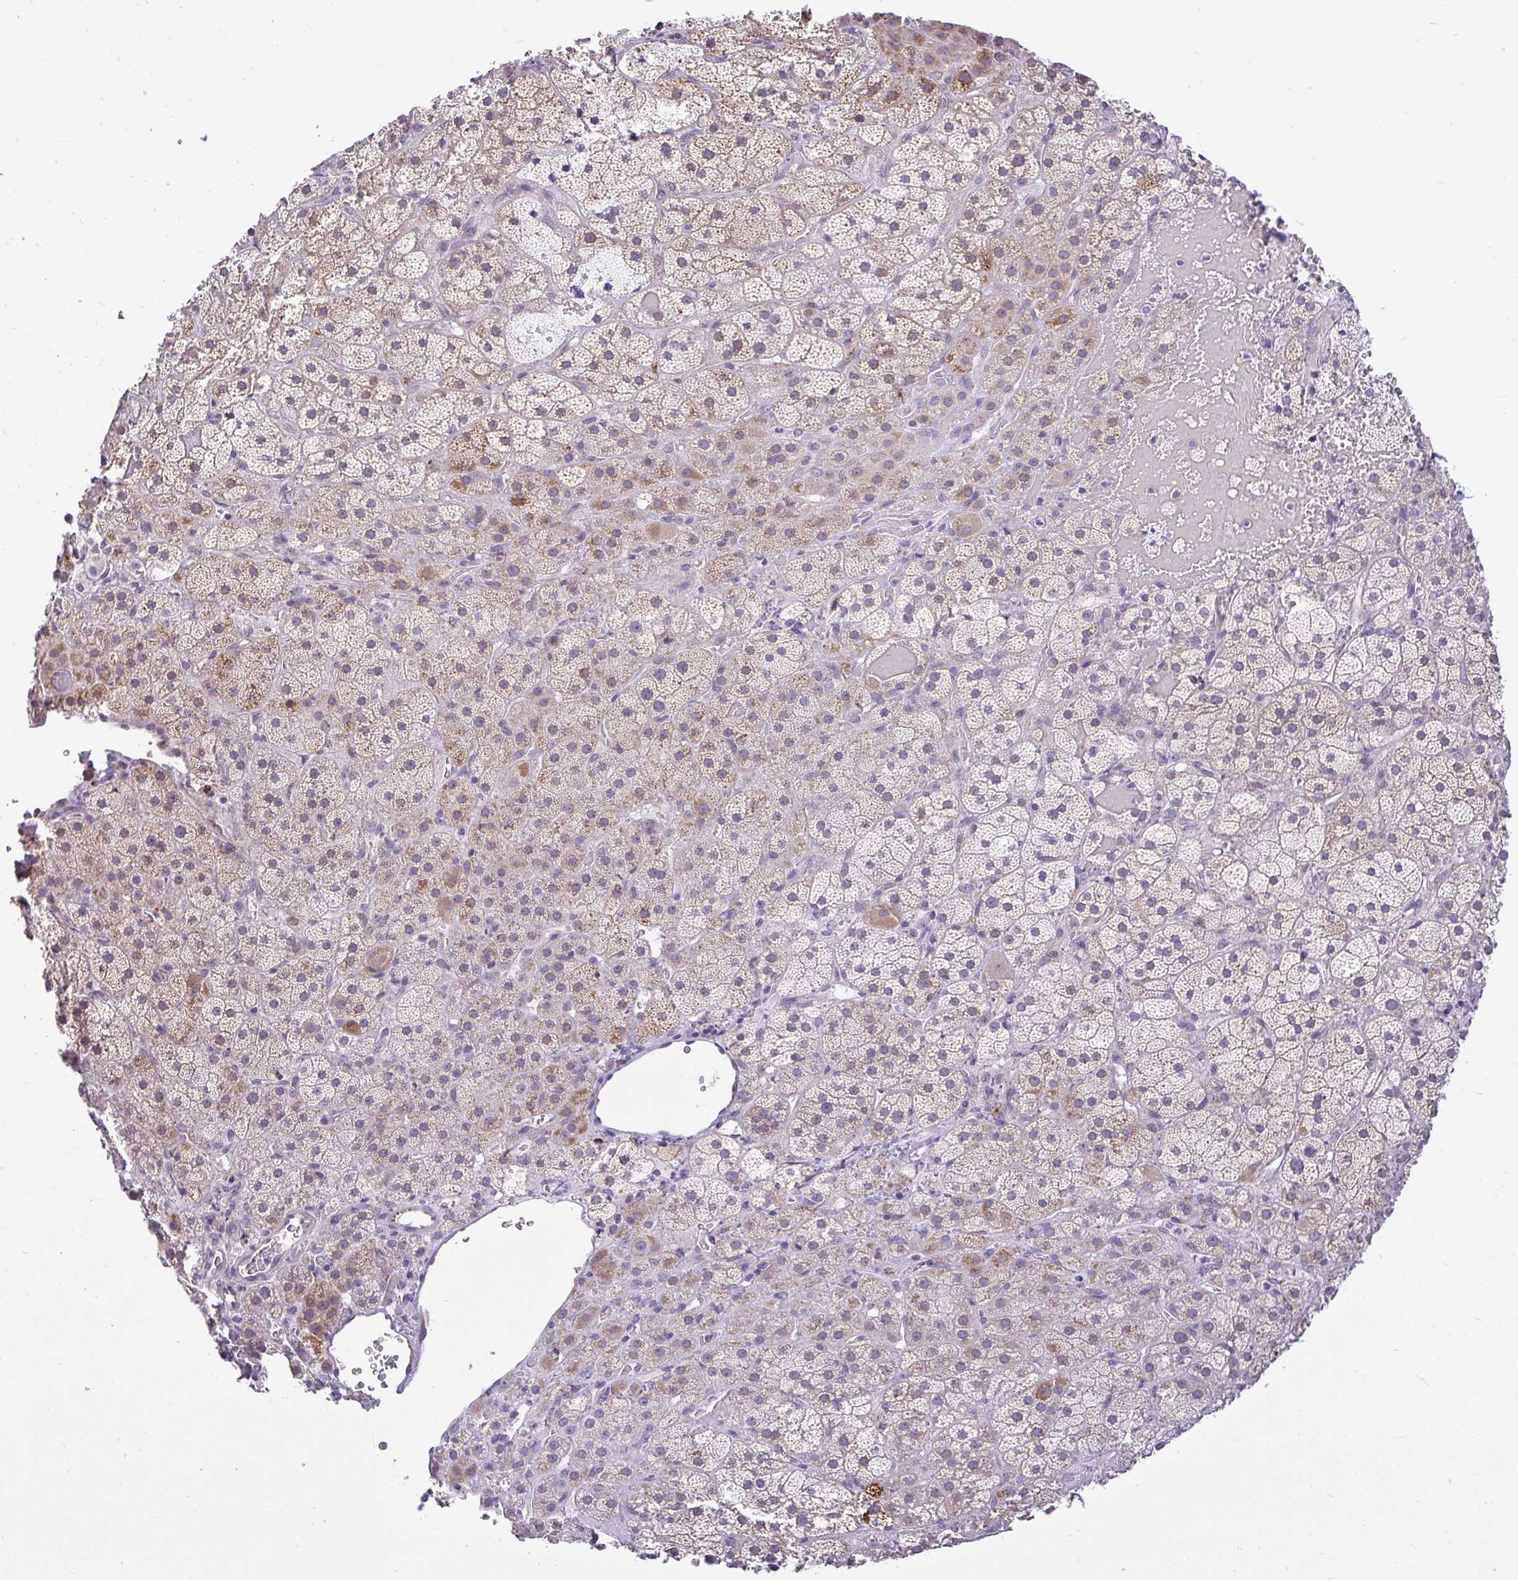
{"staining": {"intensity": "weak", "quantity": "25%-75%", "location": "cytoplasmic/membranous"}, "tissue": "adrenal gland", "cell_type": "Glandular cells", "image_type": "normal", "snomed": [{"axis": "morphology", "description": "Normal tissue, NOS"}, {"axis": "topography", "description": "Adrenal gland"}], "caption": "This photomicrograph exhibits immunohistochemistry staining of unremarkable human adrenal gland, with low weak cytoplasmic/membranous staining in about 25%-75% of glandular cells.", "gene": "PYCR2", "patient": {"sex": "male", "age": 57}}